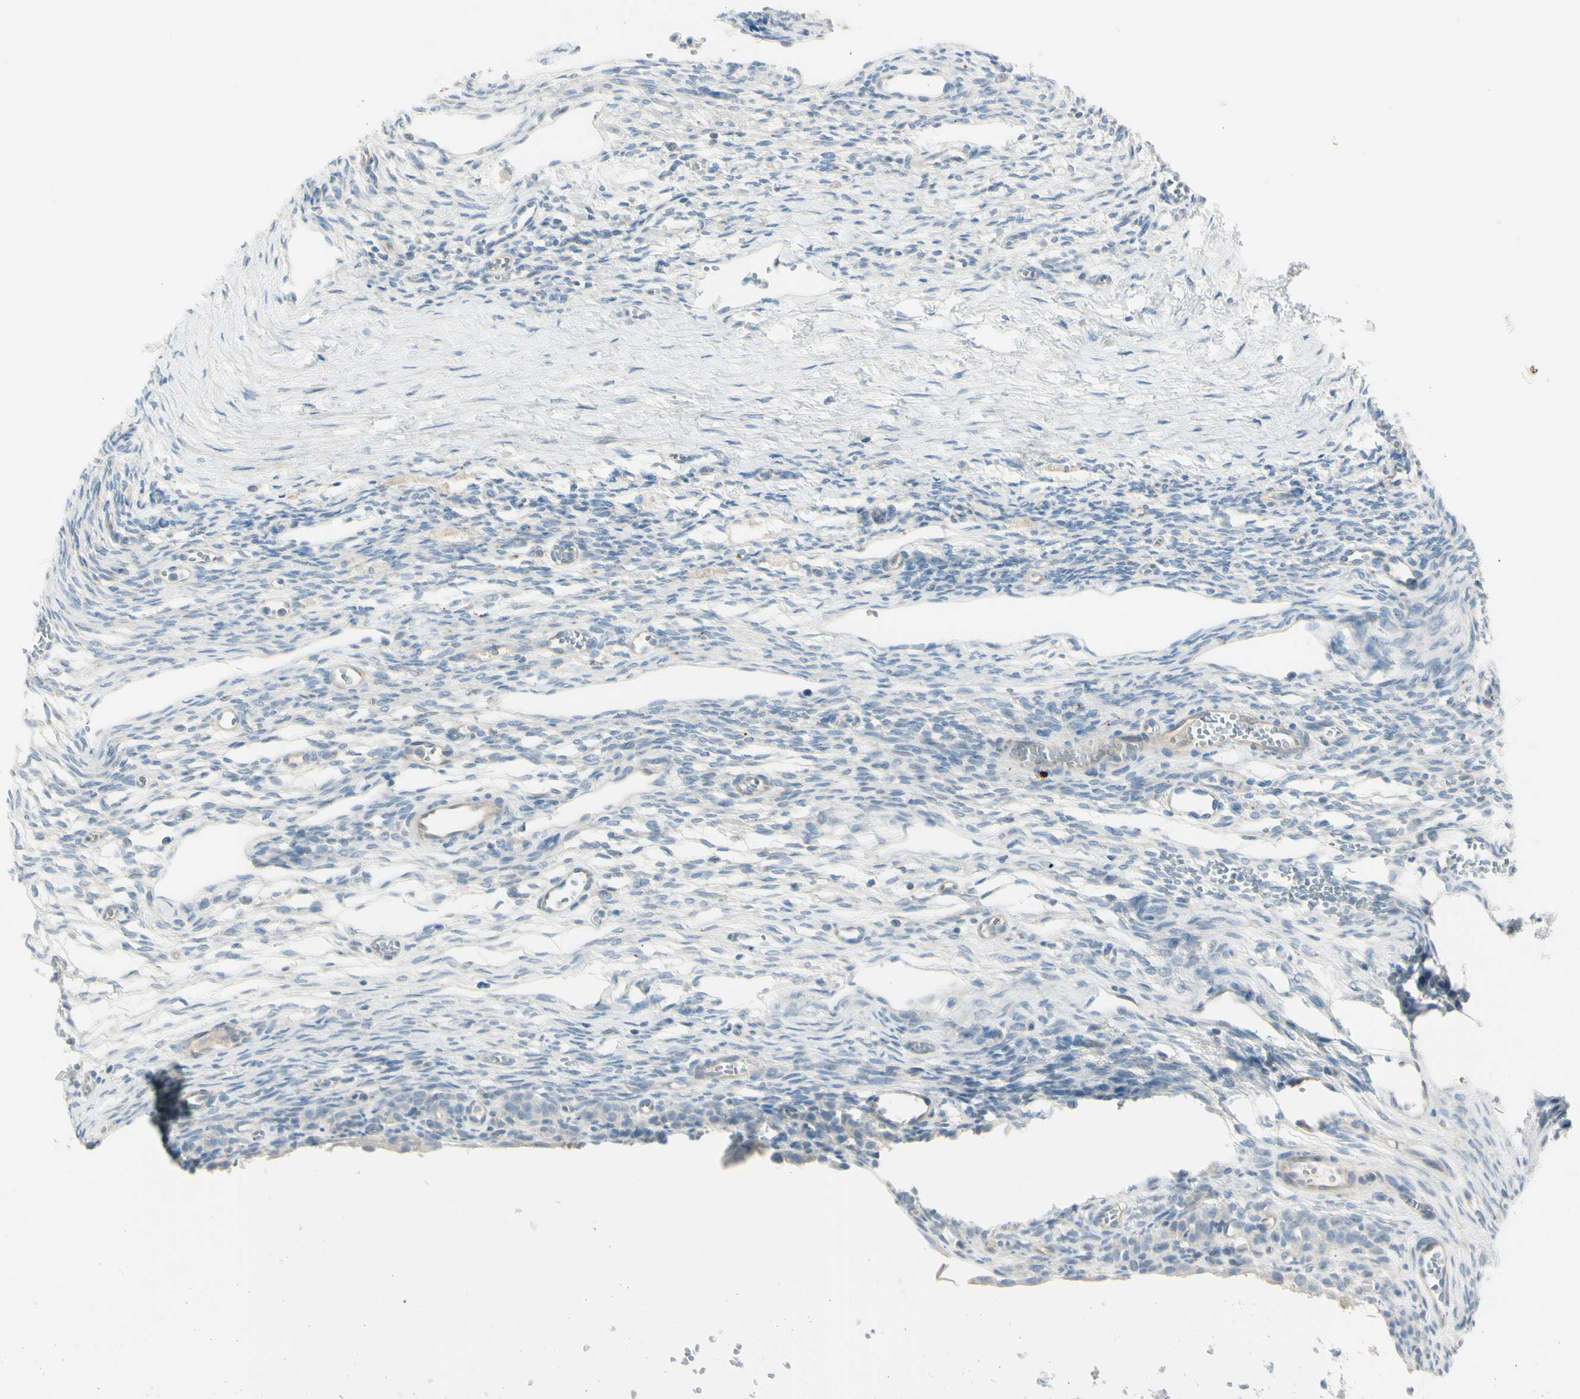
{"staining": {"intensity": "negative", "quantity": "none", "location": "none"}, "tissue": "ovary", "cell_type": "Ovarian stroma cells", "image_type": "normal", "snomed": [{"axis": "morphology", "description": "Normal tissue, NOS"}, {"axis": "topography", "description": "Ovary"}], "caption": "DAB (3,3'-diaminobenzidine) immunohistochemical staining of normal ovary demonstrates no significant expression in ovarian stroma cells.", "gene": "ASB9", "patient": {"sex": "female", "age": 33}}